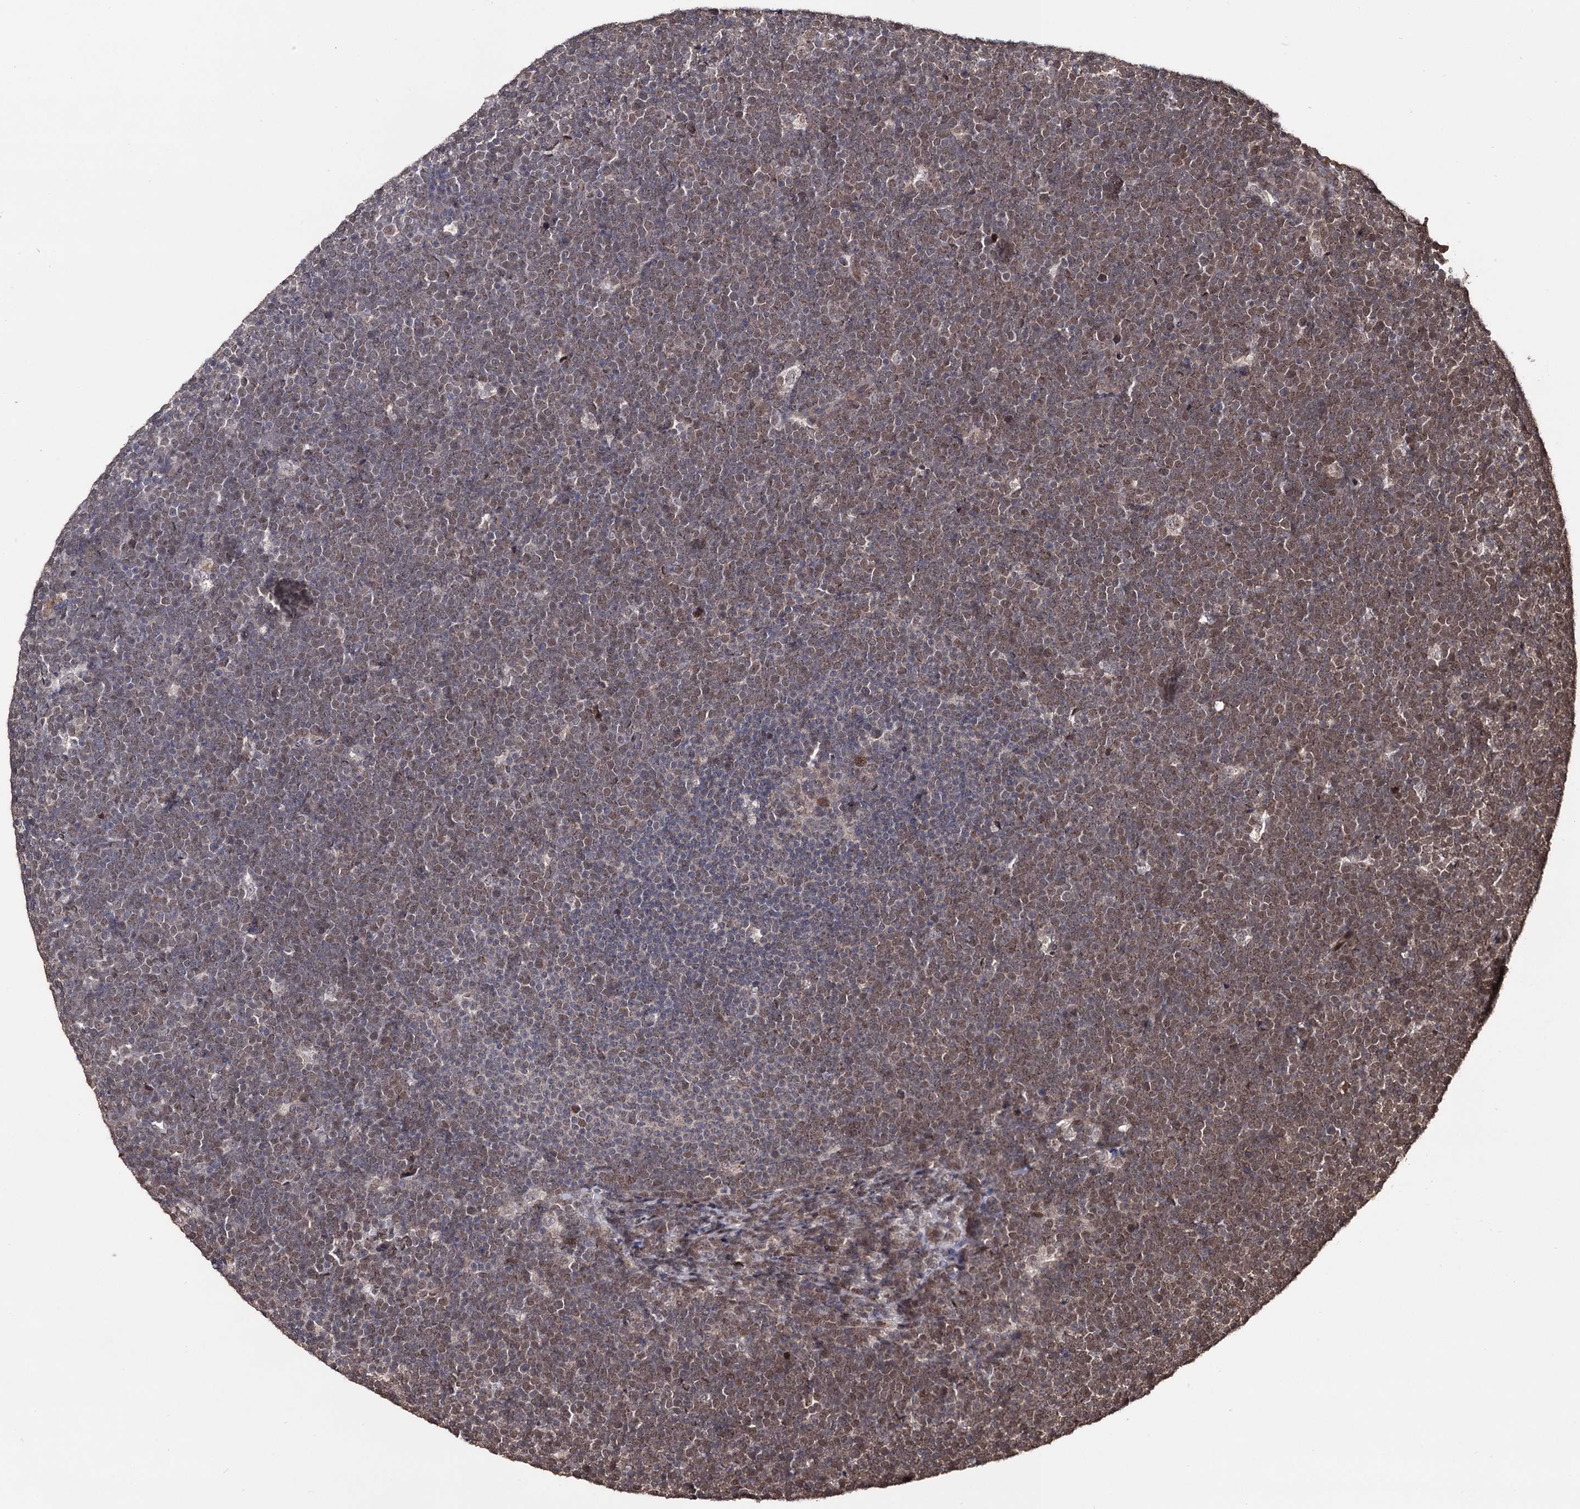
{"staining": {"intensity": "weak", "quantity": "25%-75%", "location": "nuclear"}, "tissue": "lymphoma", "cell_type": "Tumor cells", "image_type": "cancer", "snomed": [{"axis": "morphology", "description": "Malignant lymphoma, non-Hodgkin's type, High grade"}, {"axis": "topography", "description": "Lymph node"}], "caption": "Immunohistochemistry staining of malignant lymphoma, non-Hodgkin's type (high-grade), which exhibits low levels of weak nuclear positivity in about 25%-75% of tumor cells indicating weak nuclear protein expression. The staining was performed using DAB (brown) for protein detection and nuclei were counterstained in hematoxylin (blue).", "gene": "KLF5", "patient": {"sex": "male", "age": 13}}